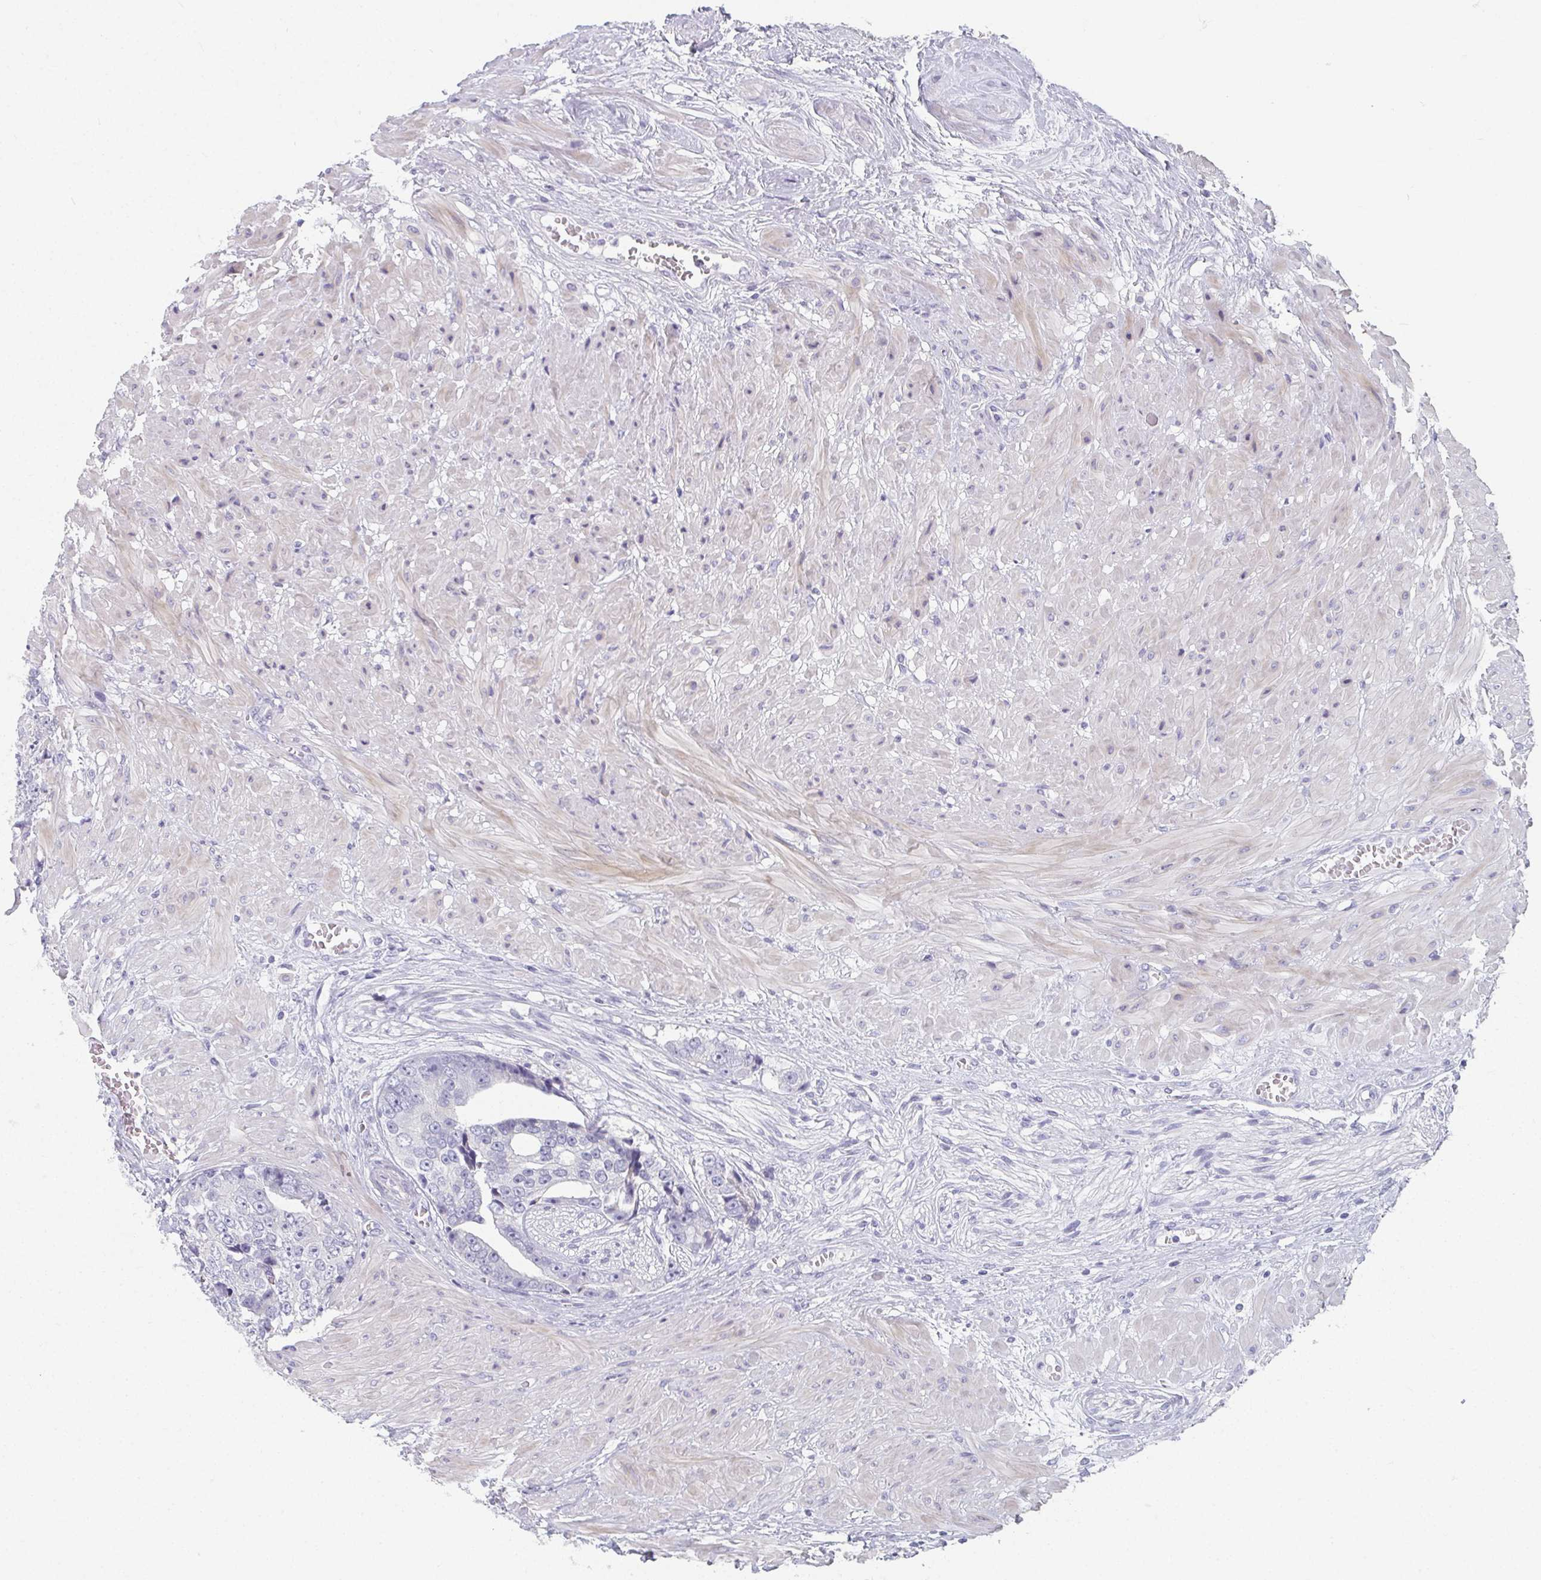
{"staining": {"intensity": "negative", "quantity": "none", "location": "none"}, "tissue": "prostate cancer", "cell_type": "Tumor cells", "image_type": "cancer", "snomed": [{"axis": "morphology", "description": "Adenocarcinoma, High grade"}, {"axis": "topography", "description": "Prostate"}], "caption": "Tumor cells show no significant expression in prostate cancer (high-grade adenocarcinoma).", "gene": "CAMKV", "patient": {"sex": "male", "age": 71}}